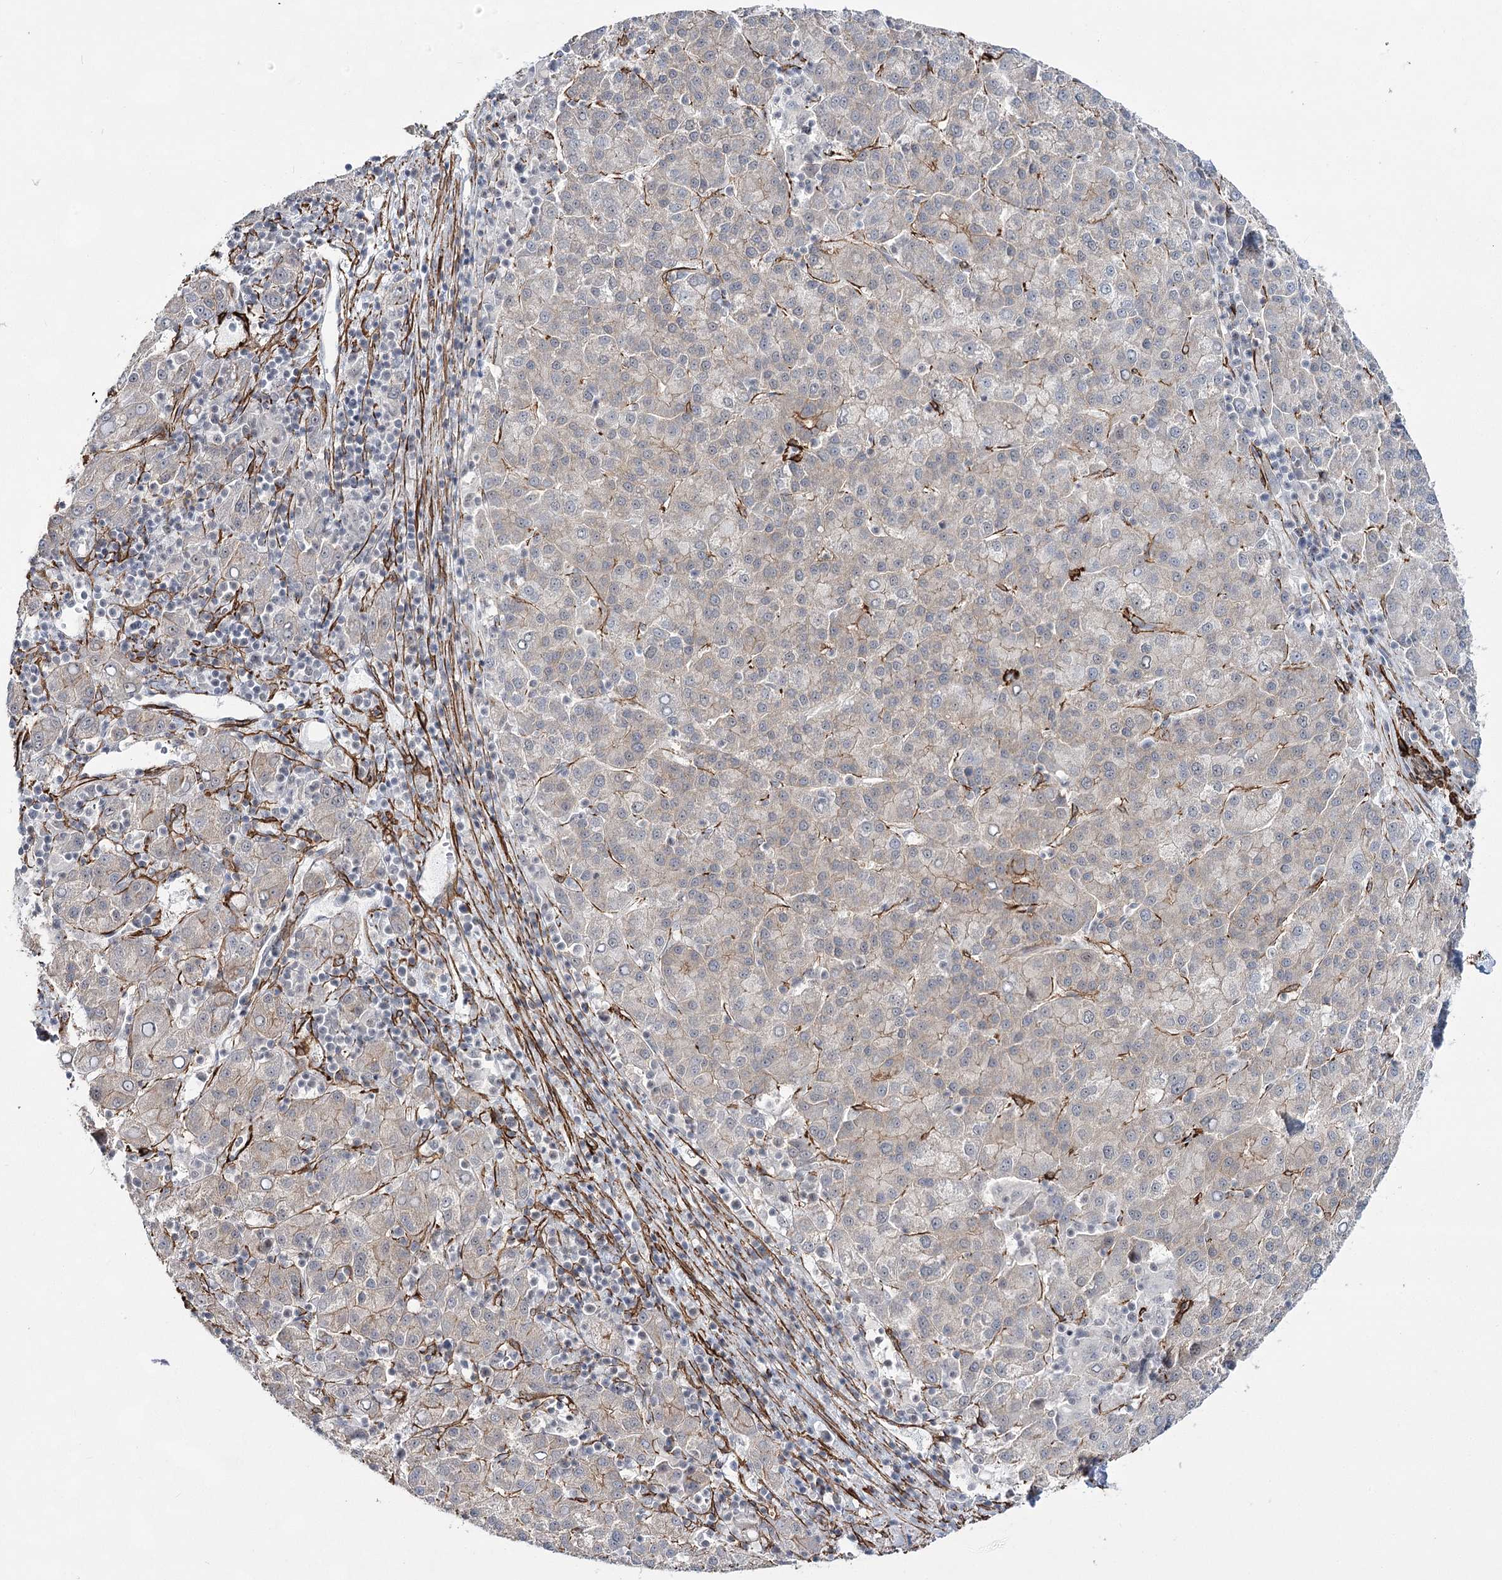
{"staining": {"intensity": "negative", "quantity": "none", "location": "none"}, "tissue": "liver cancer", "cell_type": "Tumor cells", "image_type": "cancer", "snomed": [{"axis": "morphology", "description": "Carcinoma, Hepatocellular, NOS"}, {"axis": "topography", "description": "Liver"}], "caption": "Image shows no protein positivity in tumor cells of liver cancer (hepatocellular carcinoma) tissue. (DAB (3,3'-diaminobenzidine) IHC with hematoxylin counter stain).", "gene": "CWF19L1", "patient": {"sex": "female", "age": 58}}